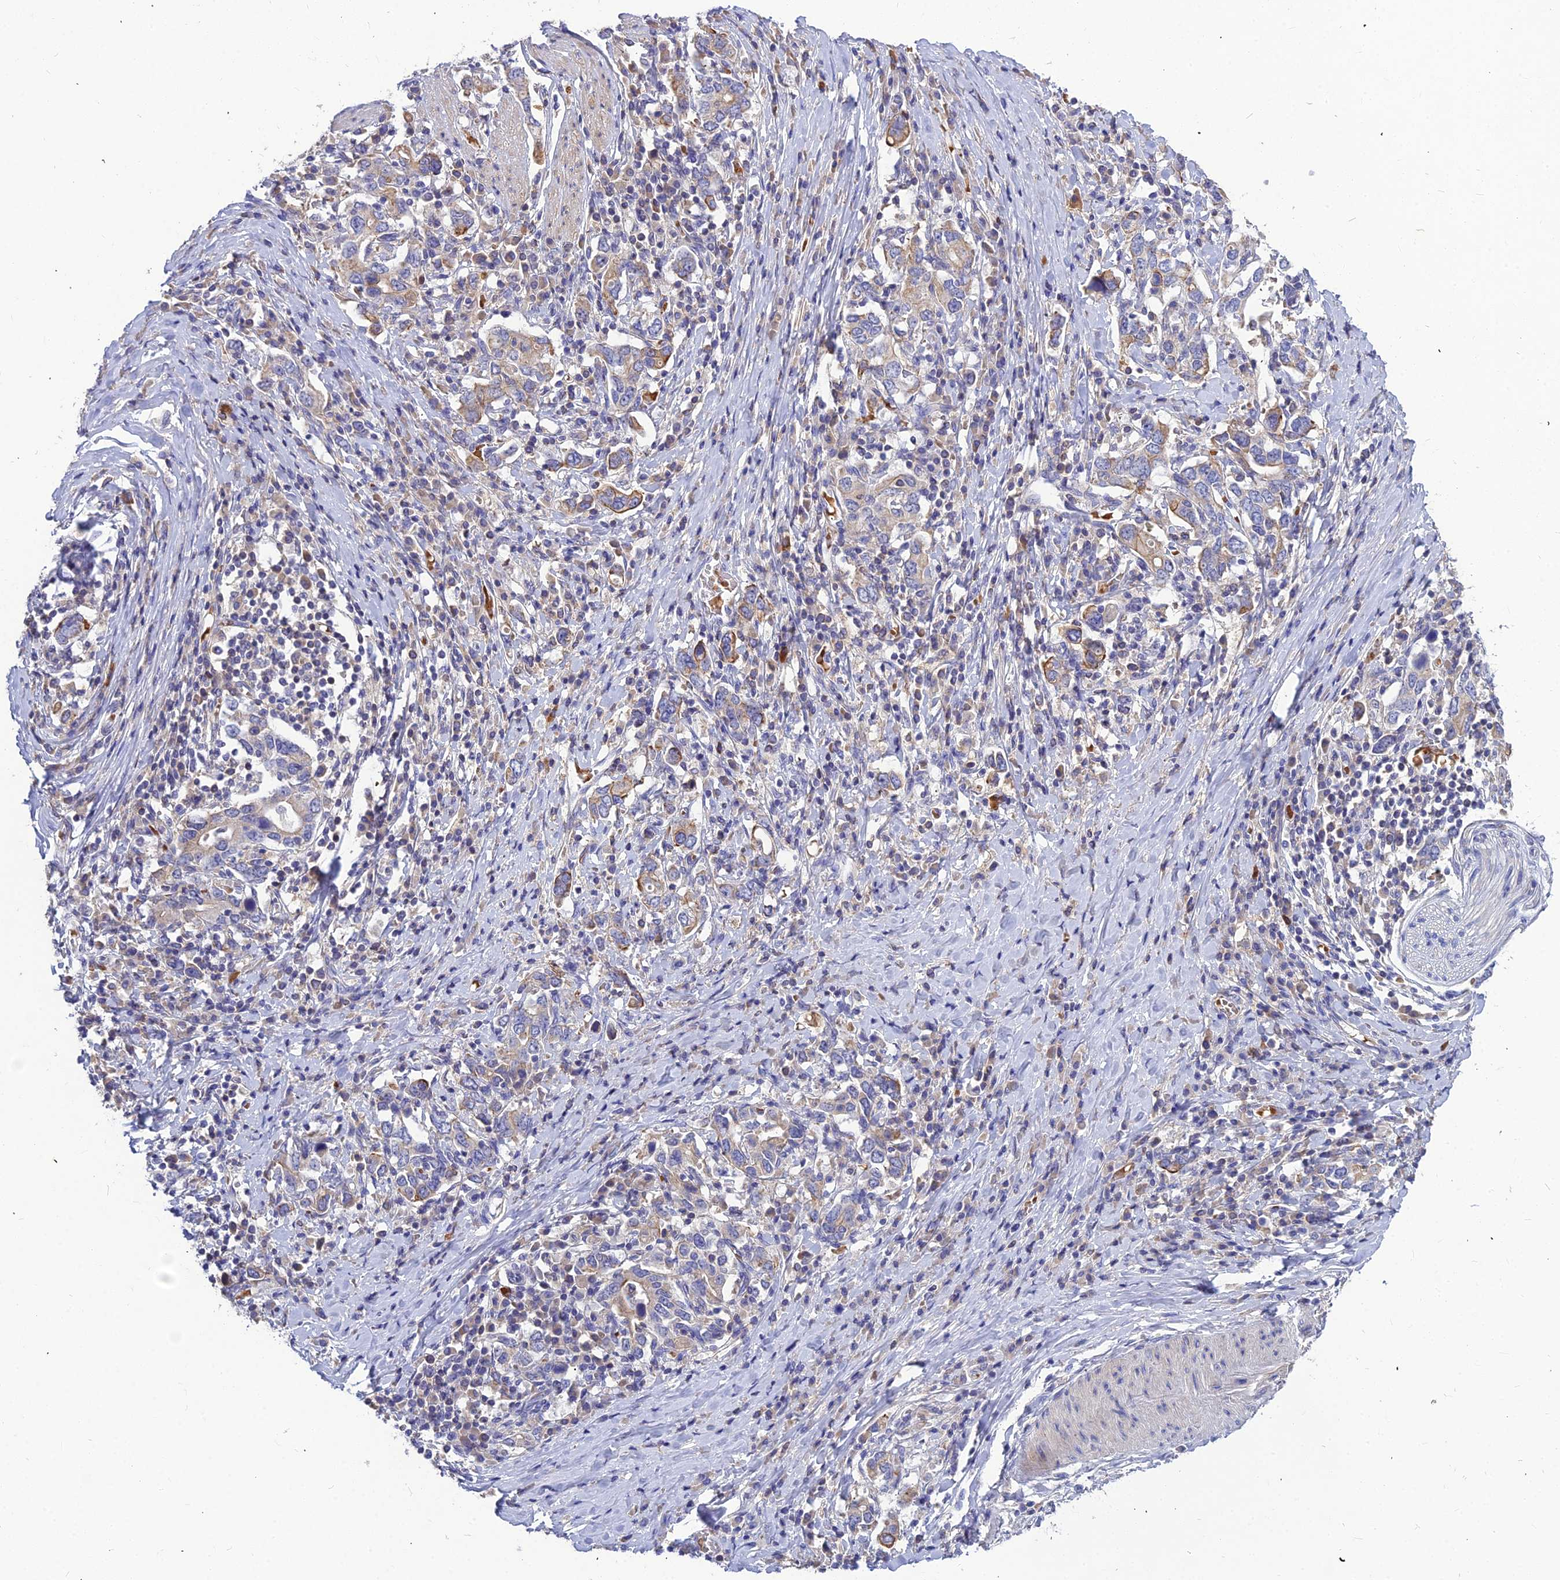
{"staining": {"intensity": "moderate", "quantity": "<25%", "location": "cytoplasmic/membranous"}, "tissue": "stomach cancer", "cell_type": "Tumor cells", "image_type": "cancer", "snomed": [{"axis": "morphology", "description": "Adenocarcinoma, NOS"}, {"axis": "topography", "description": "Stomach, upper"}, {"axis": "topography", "description": "Stomach"}], "caption": "Immunohistochemical staining of stomach adenocarcinoma exhibits low levels of moderate cytoplasmic/membranous protein expression in approximately <25% of tumor cells.", "gene": "DMRTA1", "patient": {"sex": "male", "age": 62}}